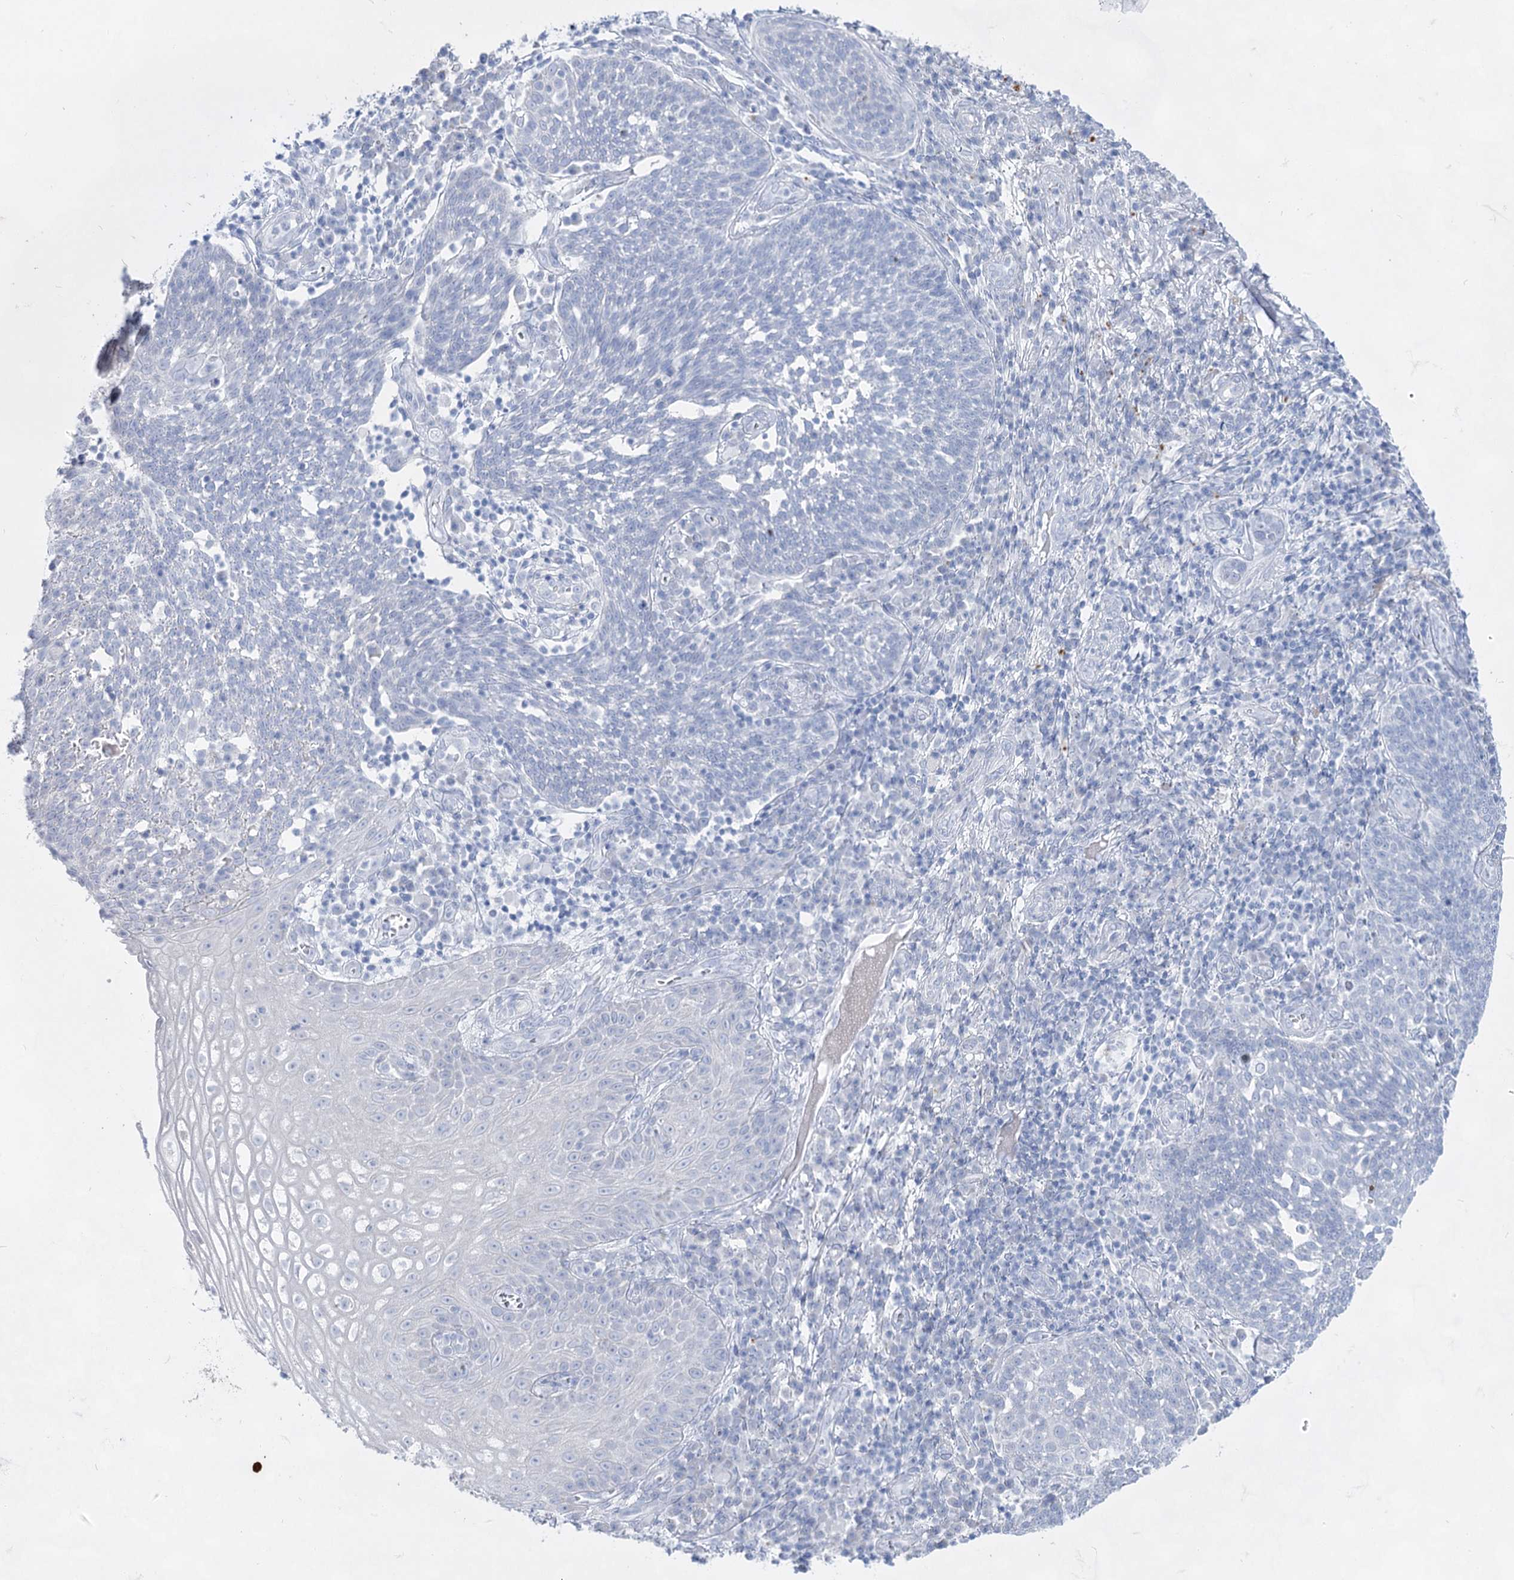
{"staining": {"intensity": "negative", "quantity": "none", "location": "none"}, "tissue": "cervical cancer", "cell_type": "Tumor cells", "image_type": "cancer", "snomed": [{"axis": "morphology", "description": "Squamous cell carcinoma, NOS"}, {"axis": "topography", "description": "Cervix"}], "caption": "Tumor cells show no significant staining in cervical cancer.", "gene": "ACRV1", "patient": {"sex": "female", "age": 34}}